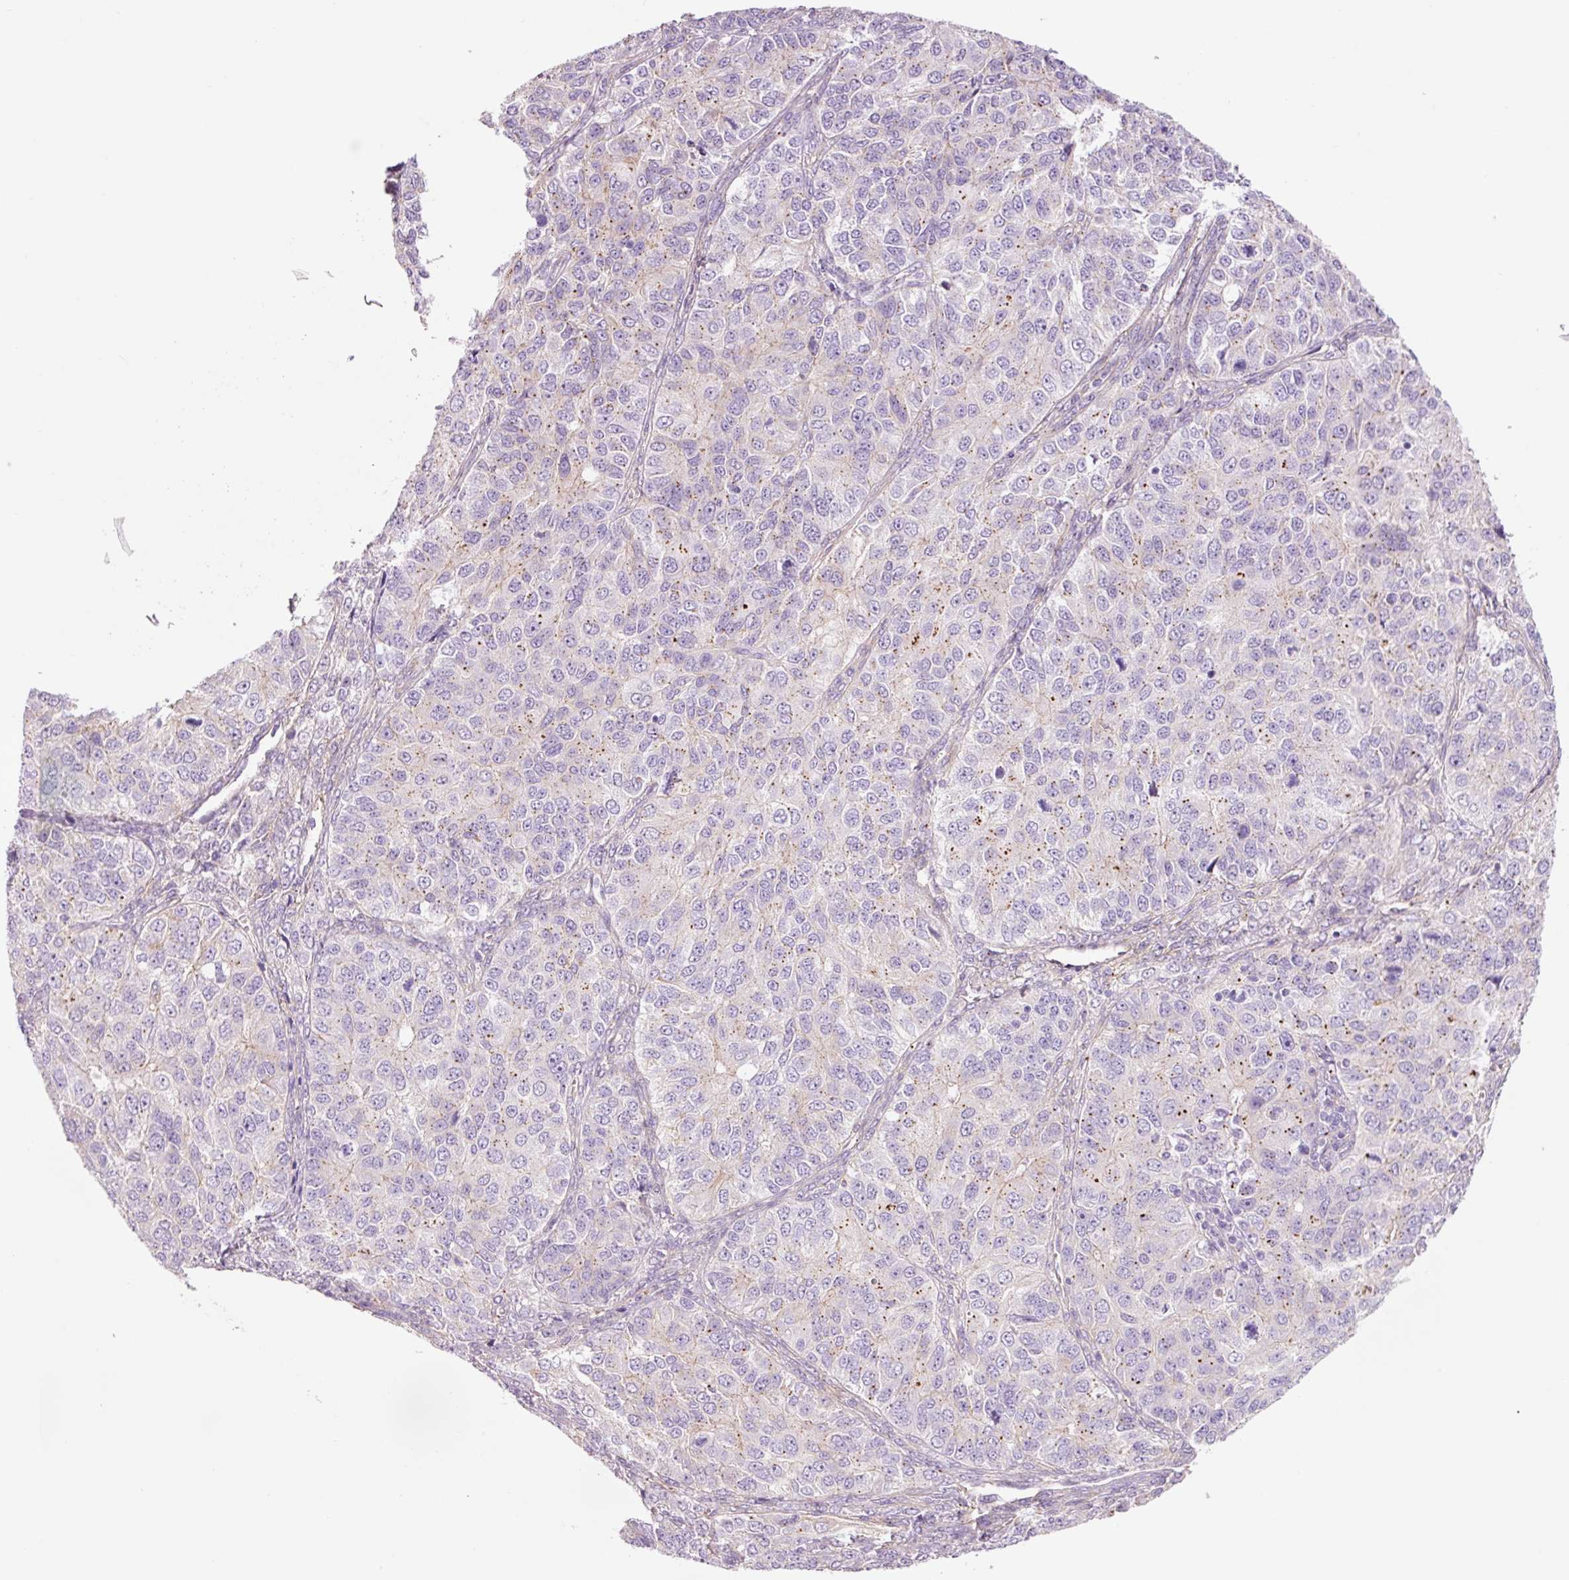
{"staining": {"intensity": "weak", "quantity": "<25%", "location": "cytoplasmic/membranous"}, "tissue": "ovarian cancer", "cell_type": "Tumor cells", "image_type": "cancer", "snomed": [{"axis": "morphology", "description": "Carcinoma, endometroid"}, {"axis": "topography", "description": "Ovary"}], "caption": "Ovarian cancer (endometroid carcinoma) was stained to show a protein in brown. There is no significant staining in tumor cells.", "gene": "HSPA4L", "patient": {"sex": "female", "age": 51}}